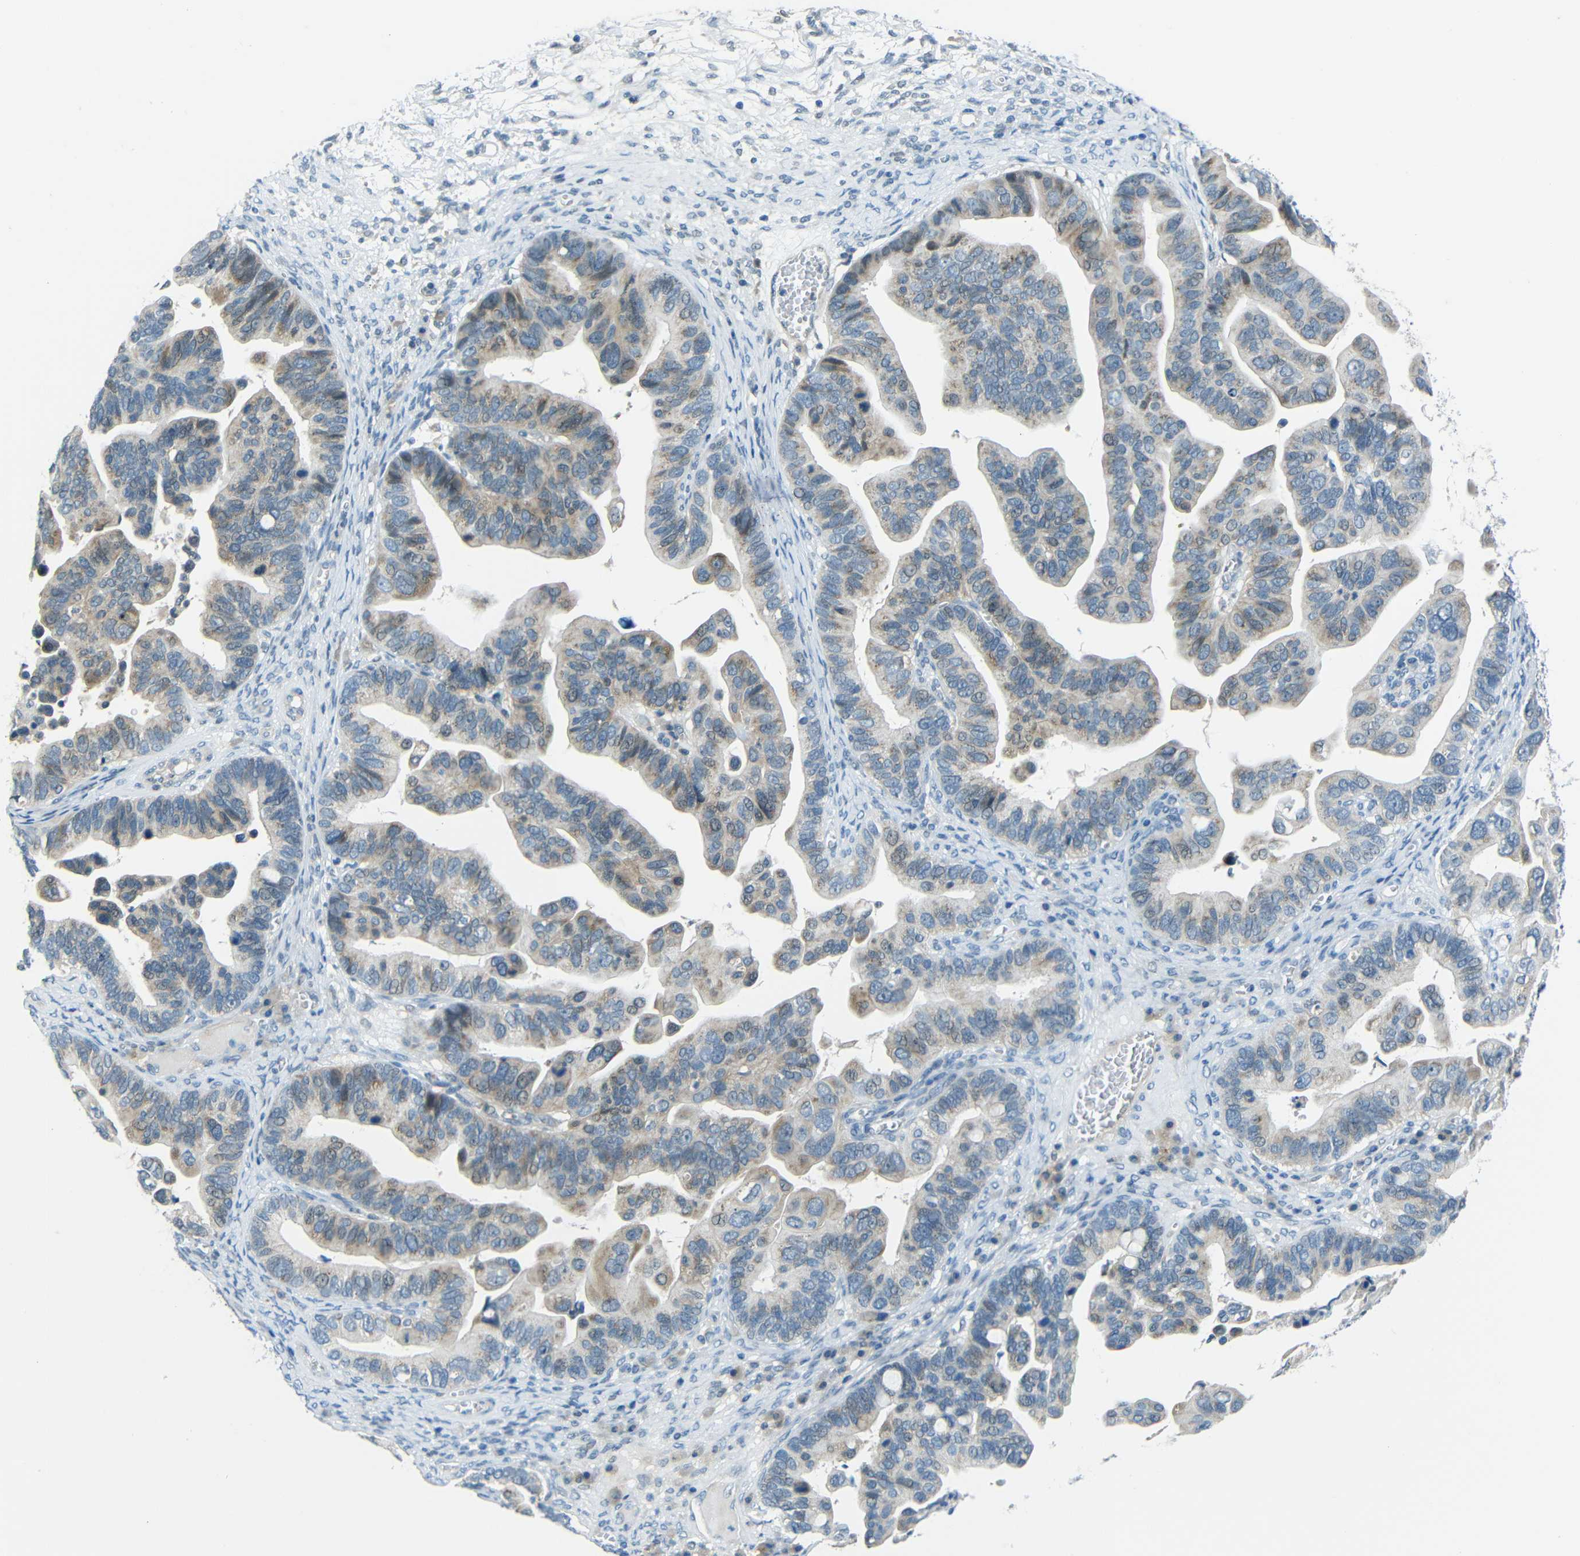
{"staining": {"intensity": "weak", "quantity": "25%-75%", "location": "cytoplasmic/membranous"}, "tissue": "ovarian cancer", "cell_type": "Tumor cells", "image_type": "cancer", "snomed": [{"axis": "morphology", "description": "Cystadenocarcinoma, serous, NOS"}, {"axis": "topography", "description": "Ovary"}], "caption": "Brown immunohistochemical staining in human ovarian cancer (serous cystadenocarcinoma) exhibits weak cytoplasmic/membranous positivity in approximately 25%-75% of tumor cells. (DAB IHC, brown staining for protein, blue staining for nuclei).", "gene": "ANKRD22", "patient": {"sex": "female", "age": 56}}